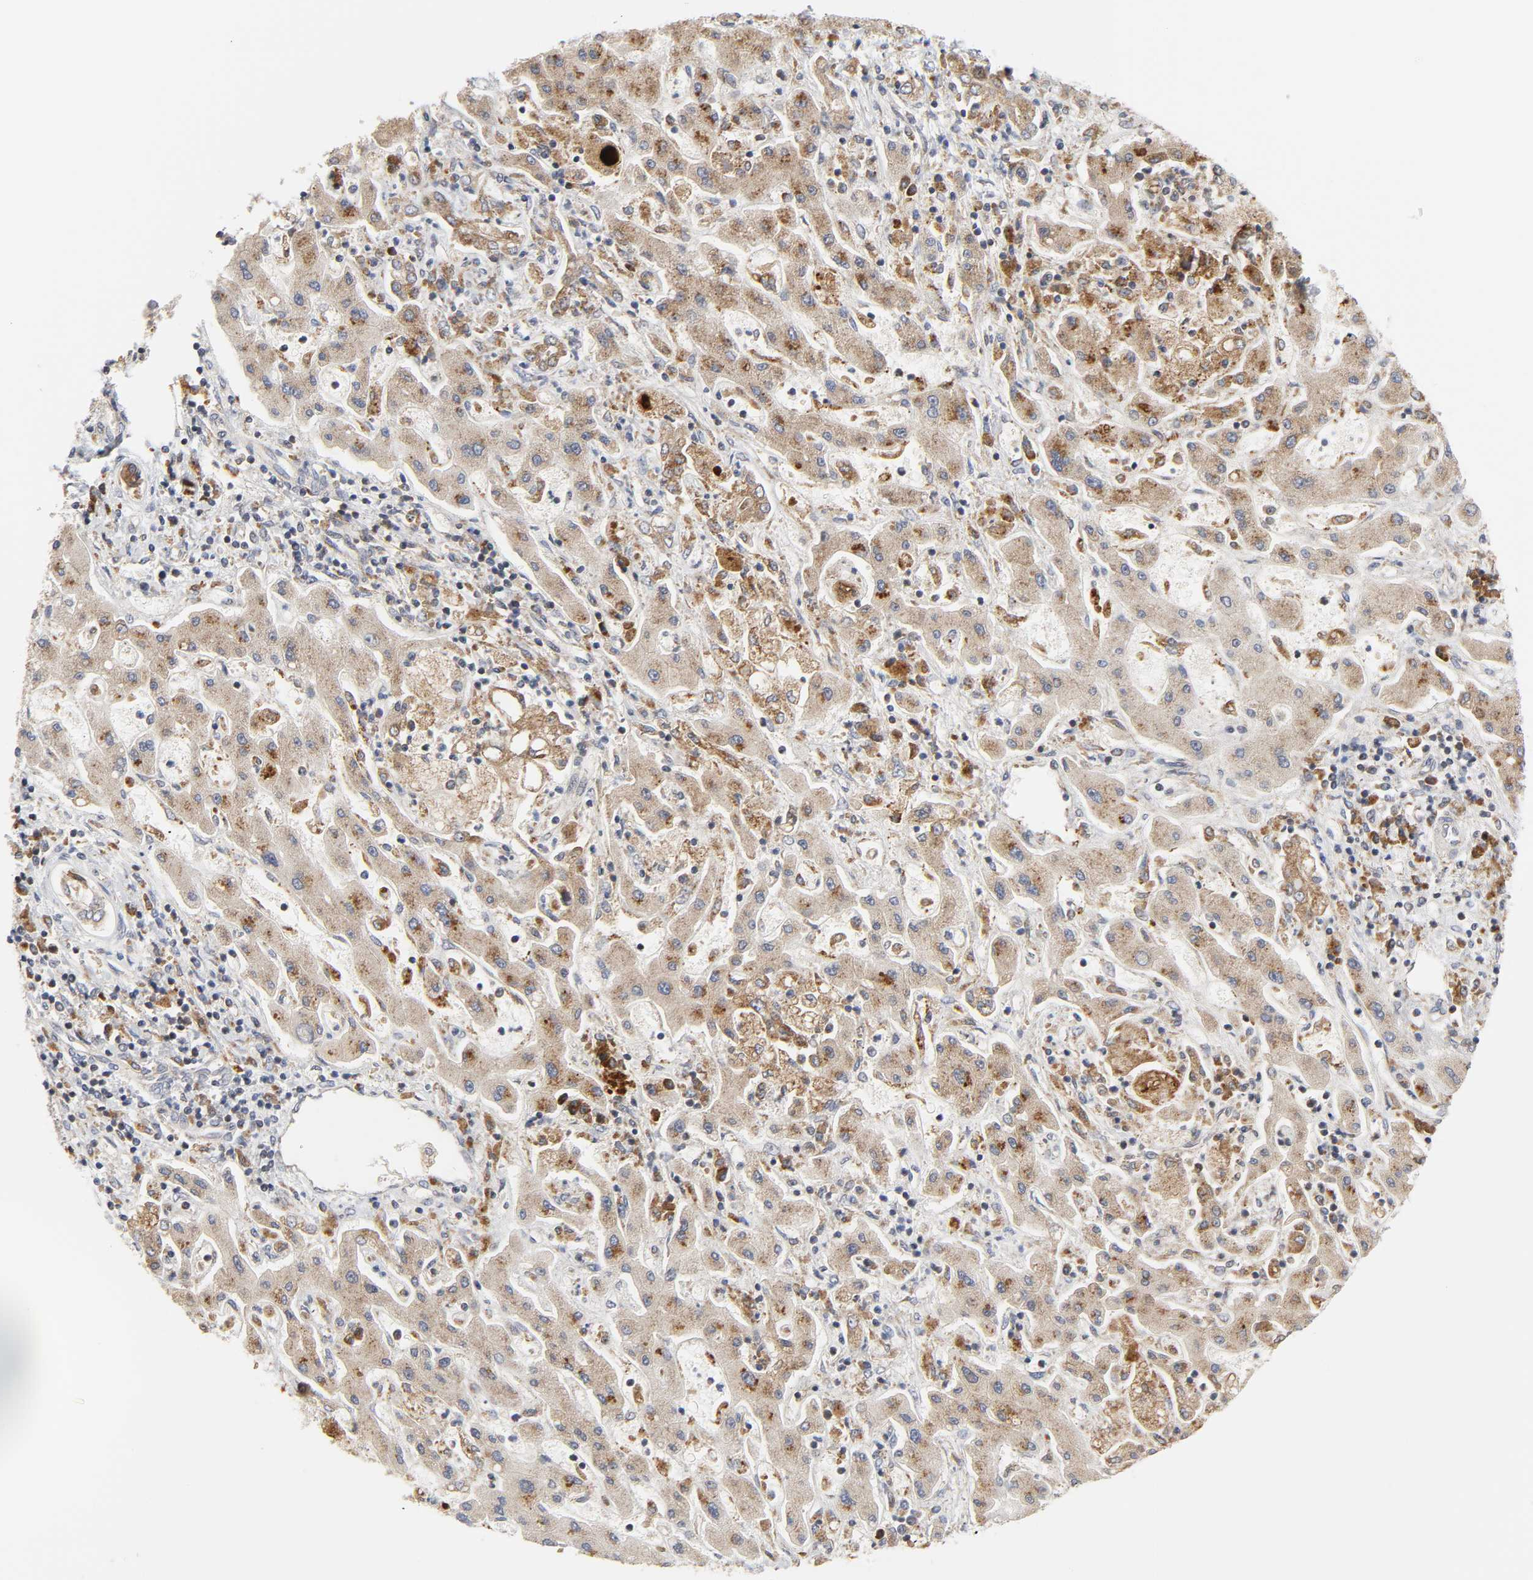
{"staining": {"intensity": "moderate", "quantity": ">75%", "location": "cytoplasmic/membranous"}, "tissue": "liver cancer", "cell_type": "Tumor cells", "image_type": "cancer", "snomed": [{"axis": "morphology", "description": "Cholangiocarcinoma"}, {"axis": "topography", "description": "Liver"}], "caption": "Liver cancer (cholangiocarcinoma) tissue demonstrates moderate cytoplasmic/membranous expression in about >75% of tumor cells (DAB IHC, brown staining for protein, blue staining for nuclei).", "gene": "BAX", "patient": {"sex": "male", "age": 50}}